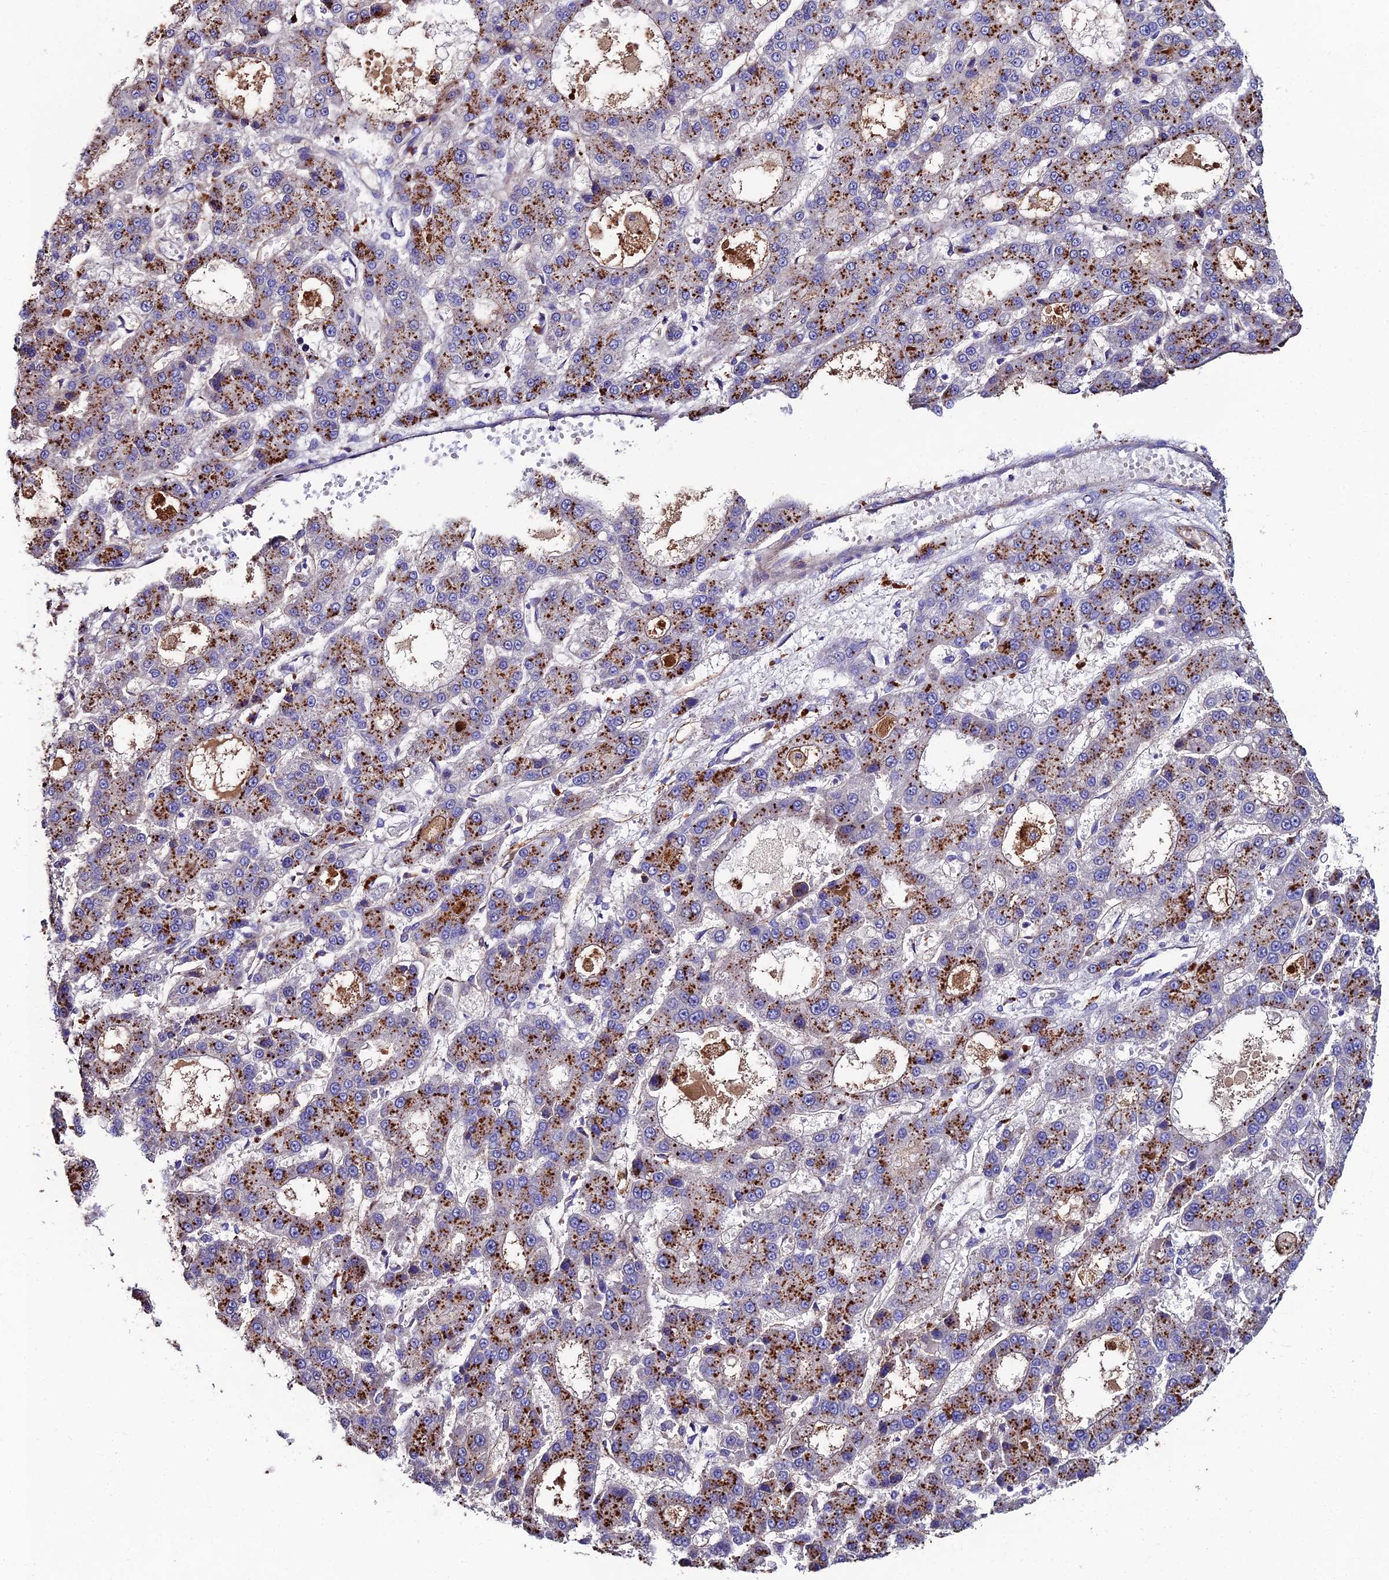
{"staining": {"intensity": "strong", "quantity": ">75%", "location": "cytoplasmic/membranous"}, "tissue": "liver cancer", "cell_type": "Tumor cells", "image_type": "cancer", "snomed": [{"axis": "morphology", "description": "Carcinoma, Hepatocellular, NOS"}, {"axis": "topography", "description": "Liver"}], "caption": "Brown immunohistochemical staining in human hepatocellular carcinoma (liver) reveals strong cytoplasmic/membranous expression in approximately >75% of tumor cells. Nuclei are stained in blue.", "gene": "C6", "patient": {"sex": "male", "age": 70}}